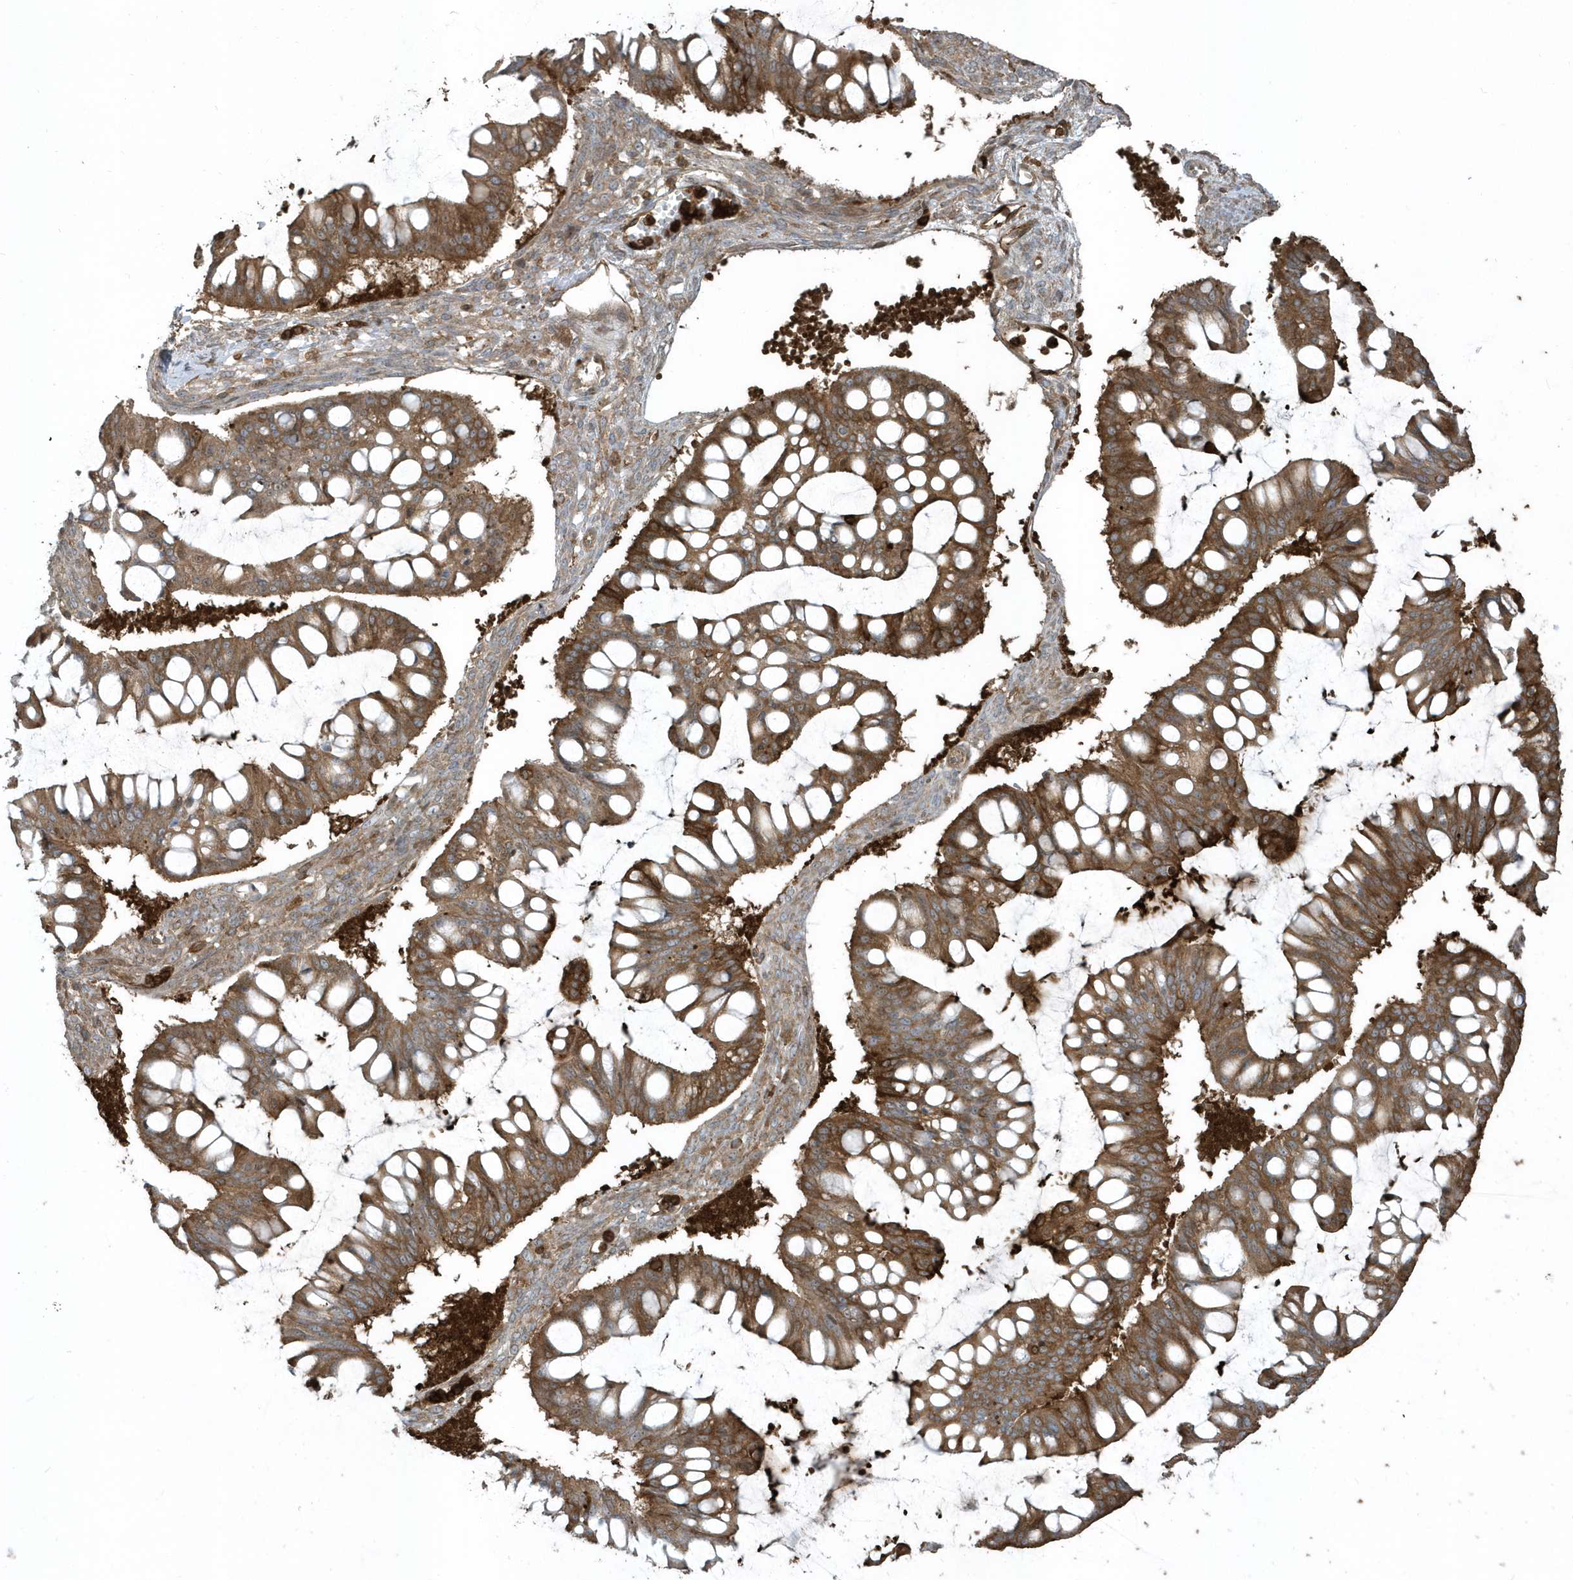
{"staining": {"intensity": "moderate", "quantity": ">75%", "location": "cytoplasmic/membranous"}, "tissue": "ovarian cancer", "cell_type": "Tumor cells", "image_type": "cancer", "snomed": [{"axis": "morphology", "description": "Cystadenocarcinoma, mucinous, NOS"}, {"axis": "topography", "description": "Ovary"}], "caption": "Protein staining of mucinous cystadenocarcinoma (ovarian) tissue exhibits moderate cytoplasmic/membranous expression in approximately >75% of tumor cells.", "gene": "CLCN6", "patient": {"sex": "female", "age": 73}}